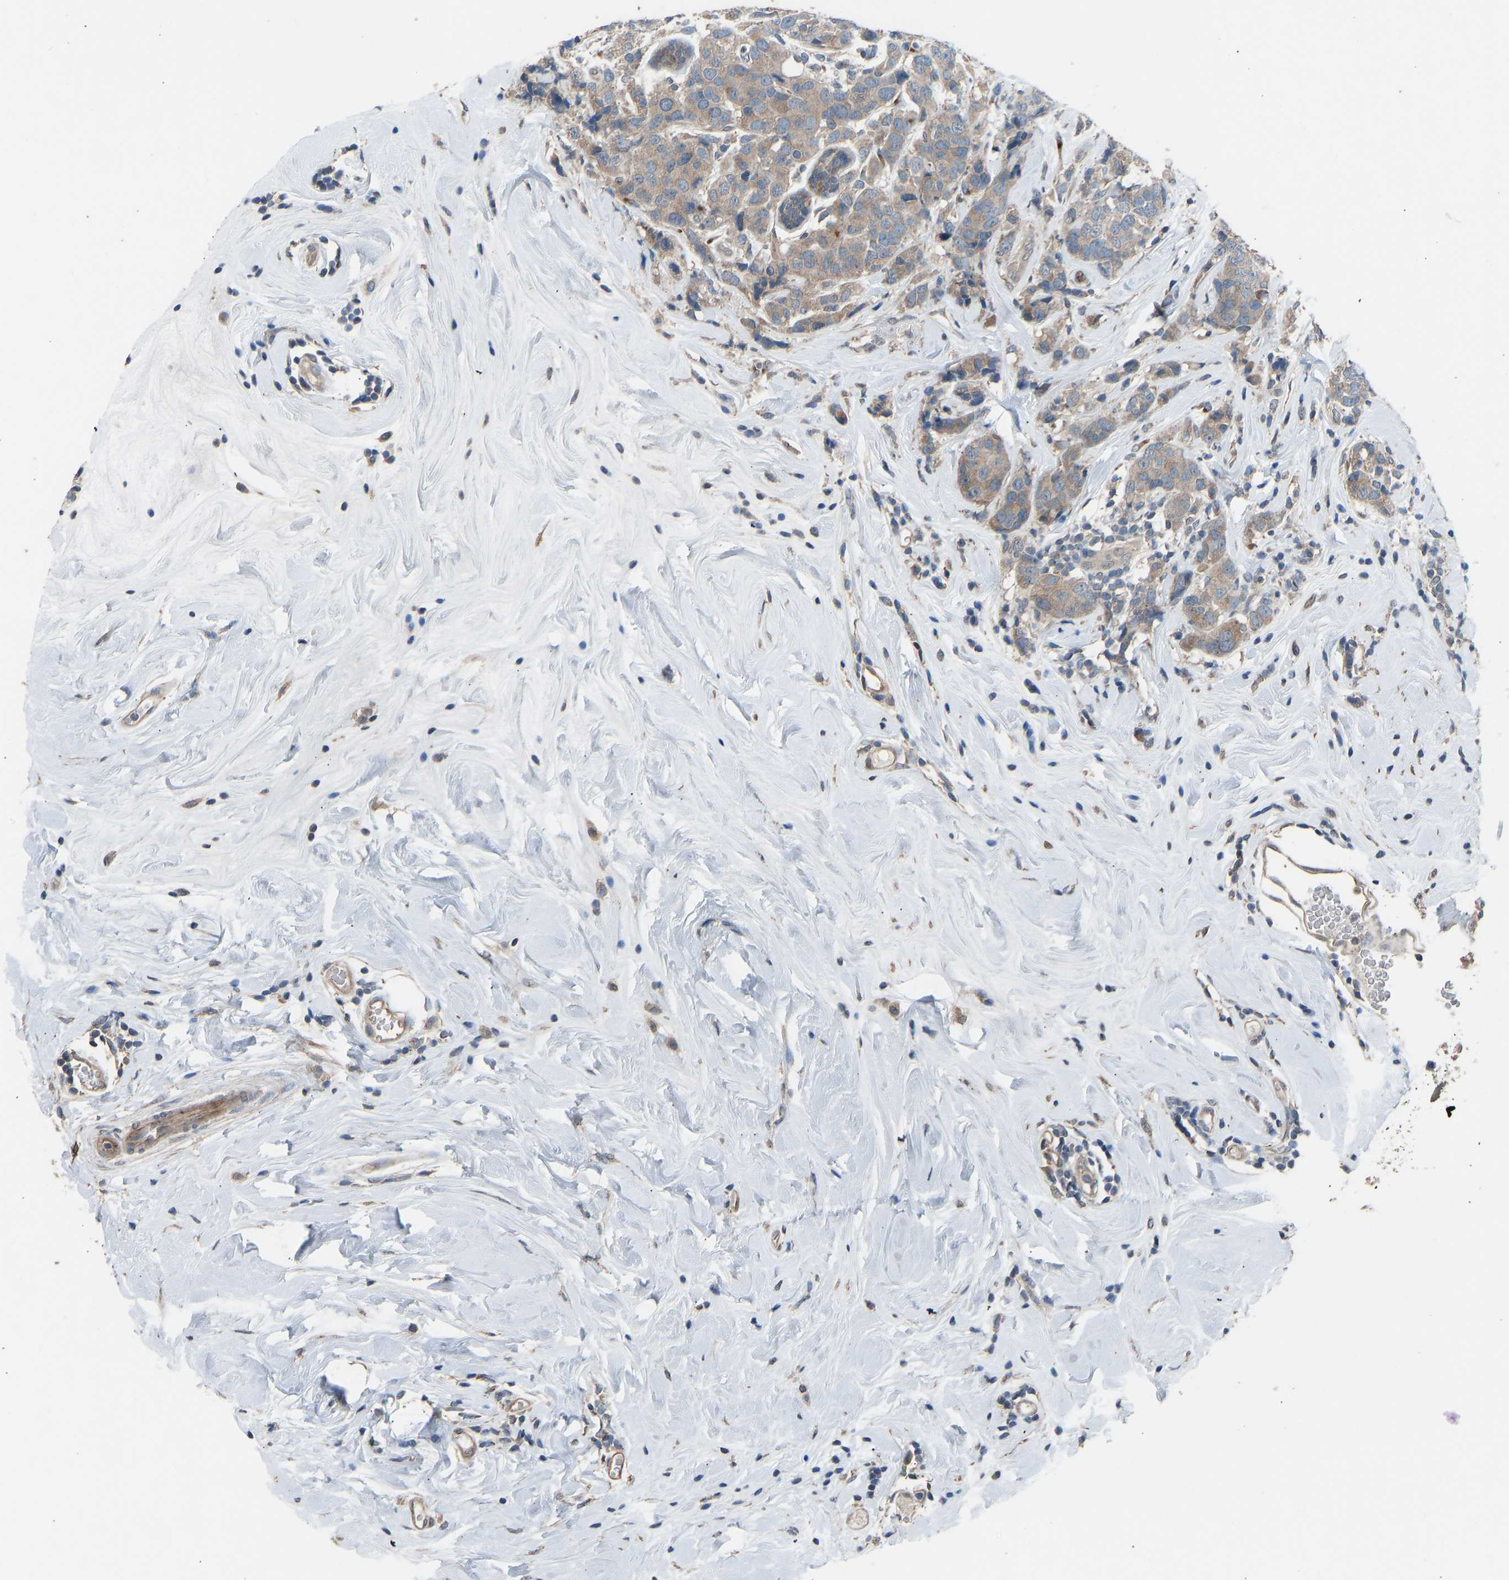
{"staining": {"intensity": "weak", "quantity": ">75%", "location": "cytoplasmic/membranous"}, "tissue": "breast cancer", "cell_type": "Tumor cells", "image_type": "cancer", "snomed": [{"axis": "morphology", "description": "Lobular carcinoma"}, {"axis": "topography", "description": "Breast"}], "caption": "An image showing weak cytoplasmic/membranous staining in approximately >75% of tumor cells in lobular carcinoma (breast), as visualized by brown immunohistochemical staining.", "gene": "SLC43A1", "patient": {"sex": "female", "age": 59}}